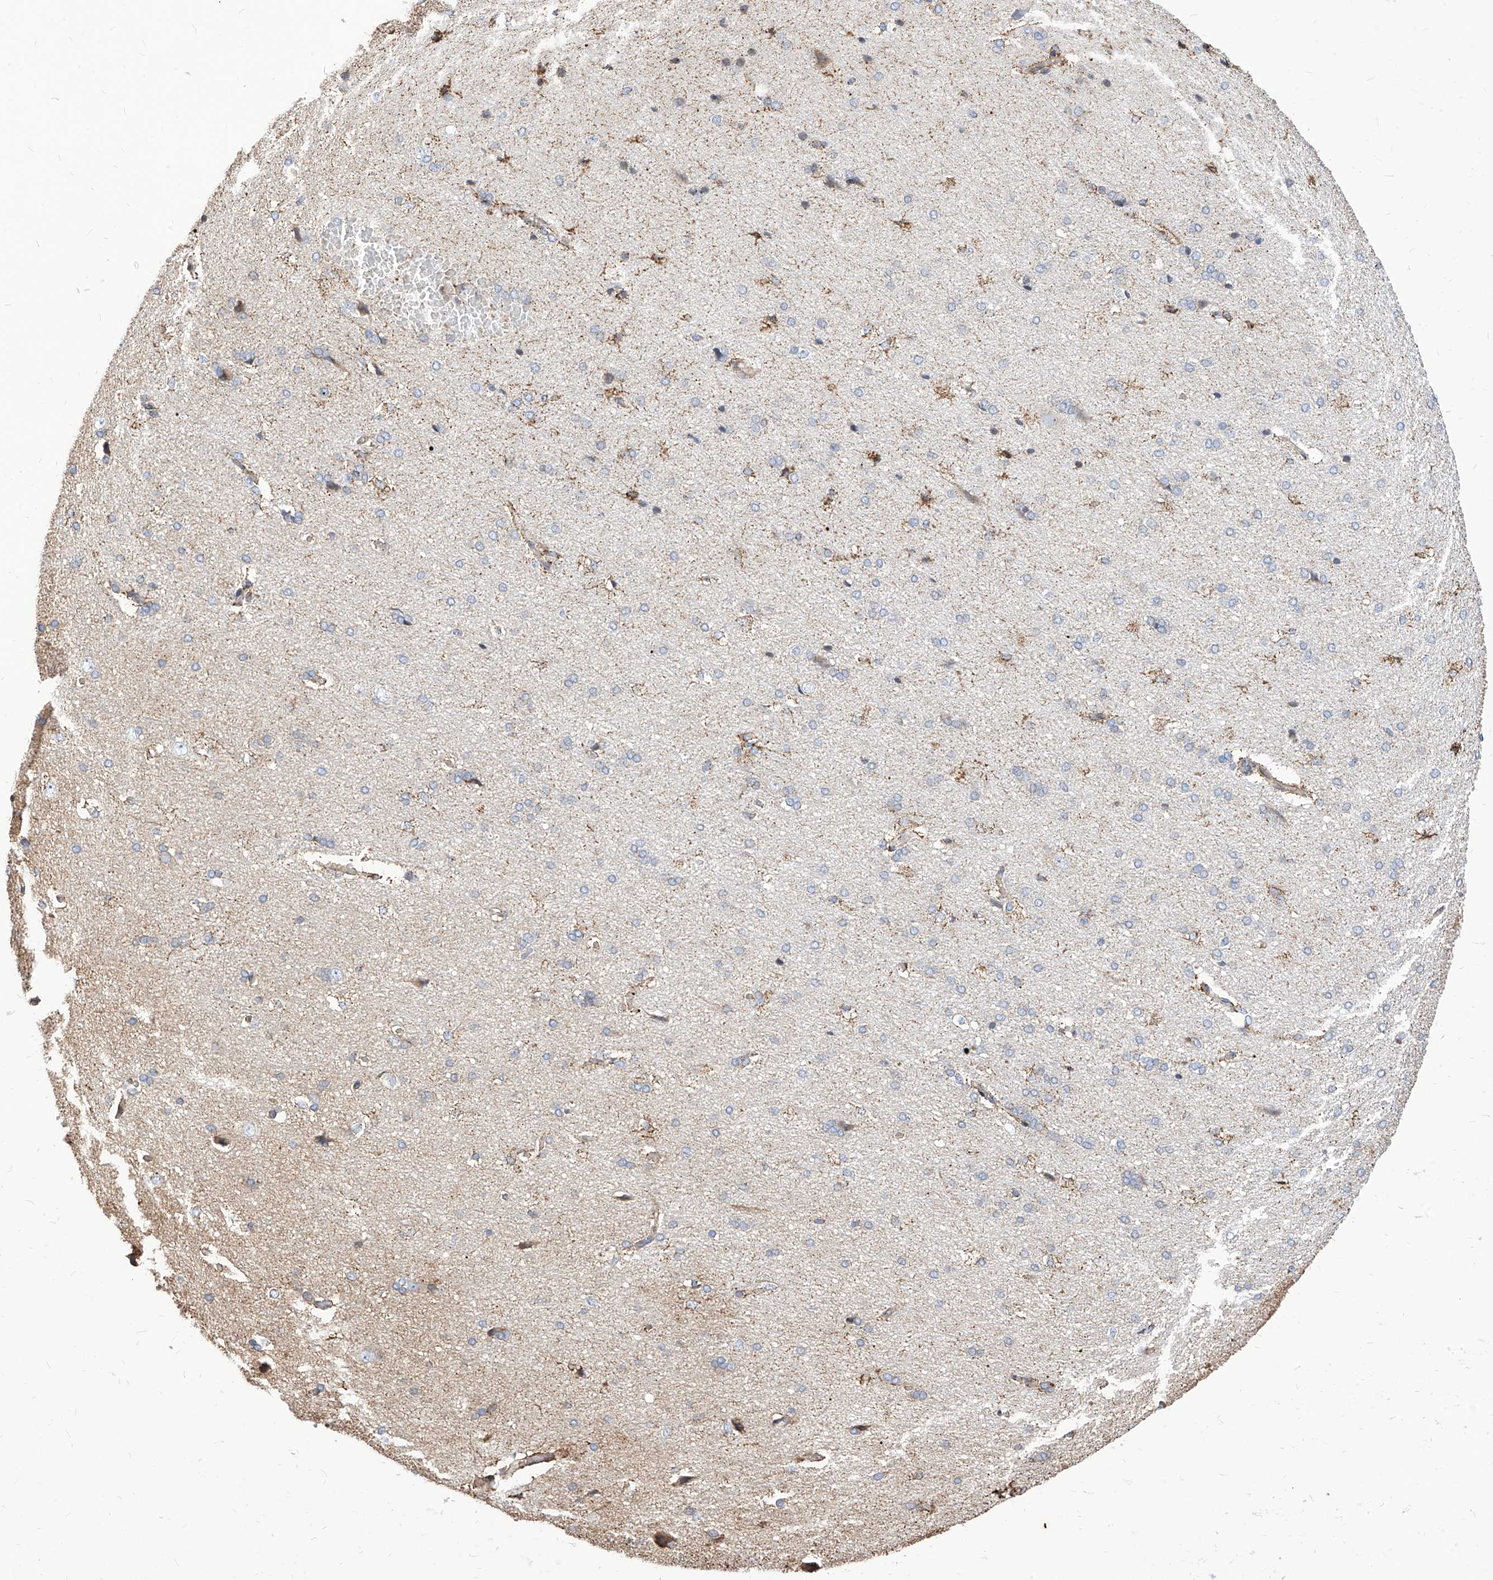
{"staining": {"intensity": "weak", "quantity": "25%-75%", "location": "cytoplasmic/membranous"}, "tissue": "cerebral cortex", "cell_type": "Endothelial cells", "image_type": "normal", "snomed": [{"axis": "morphology", "description": "Normal tissue, NOS"}, {"axis": "topography", "description": "Cerebral cortex"}], "caption": "Cerebral cortex stained with immunohistochemistry (IHC) displays weak cytoplasmic/membranous staining in approximately 25%-75% of endothelial cells.", "gene": "TTLL8", "patient": {"sex": "male", "age": 62}}